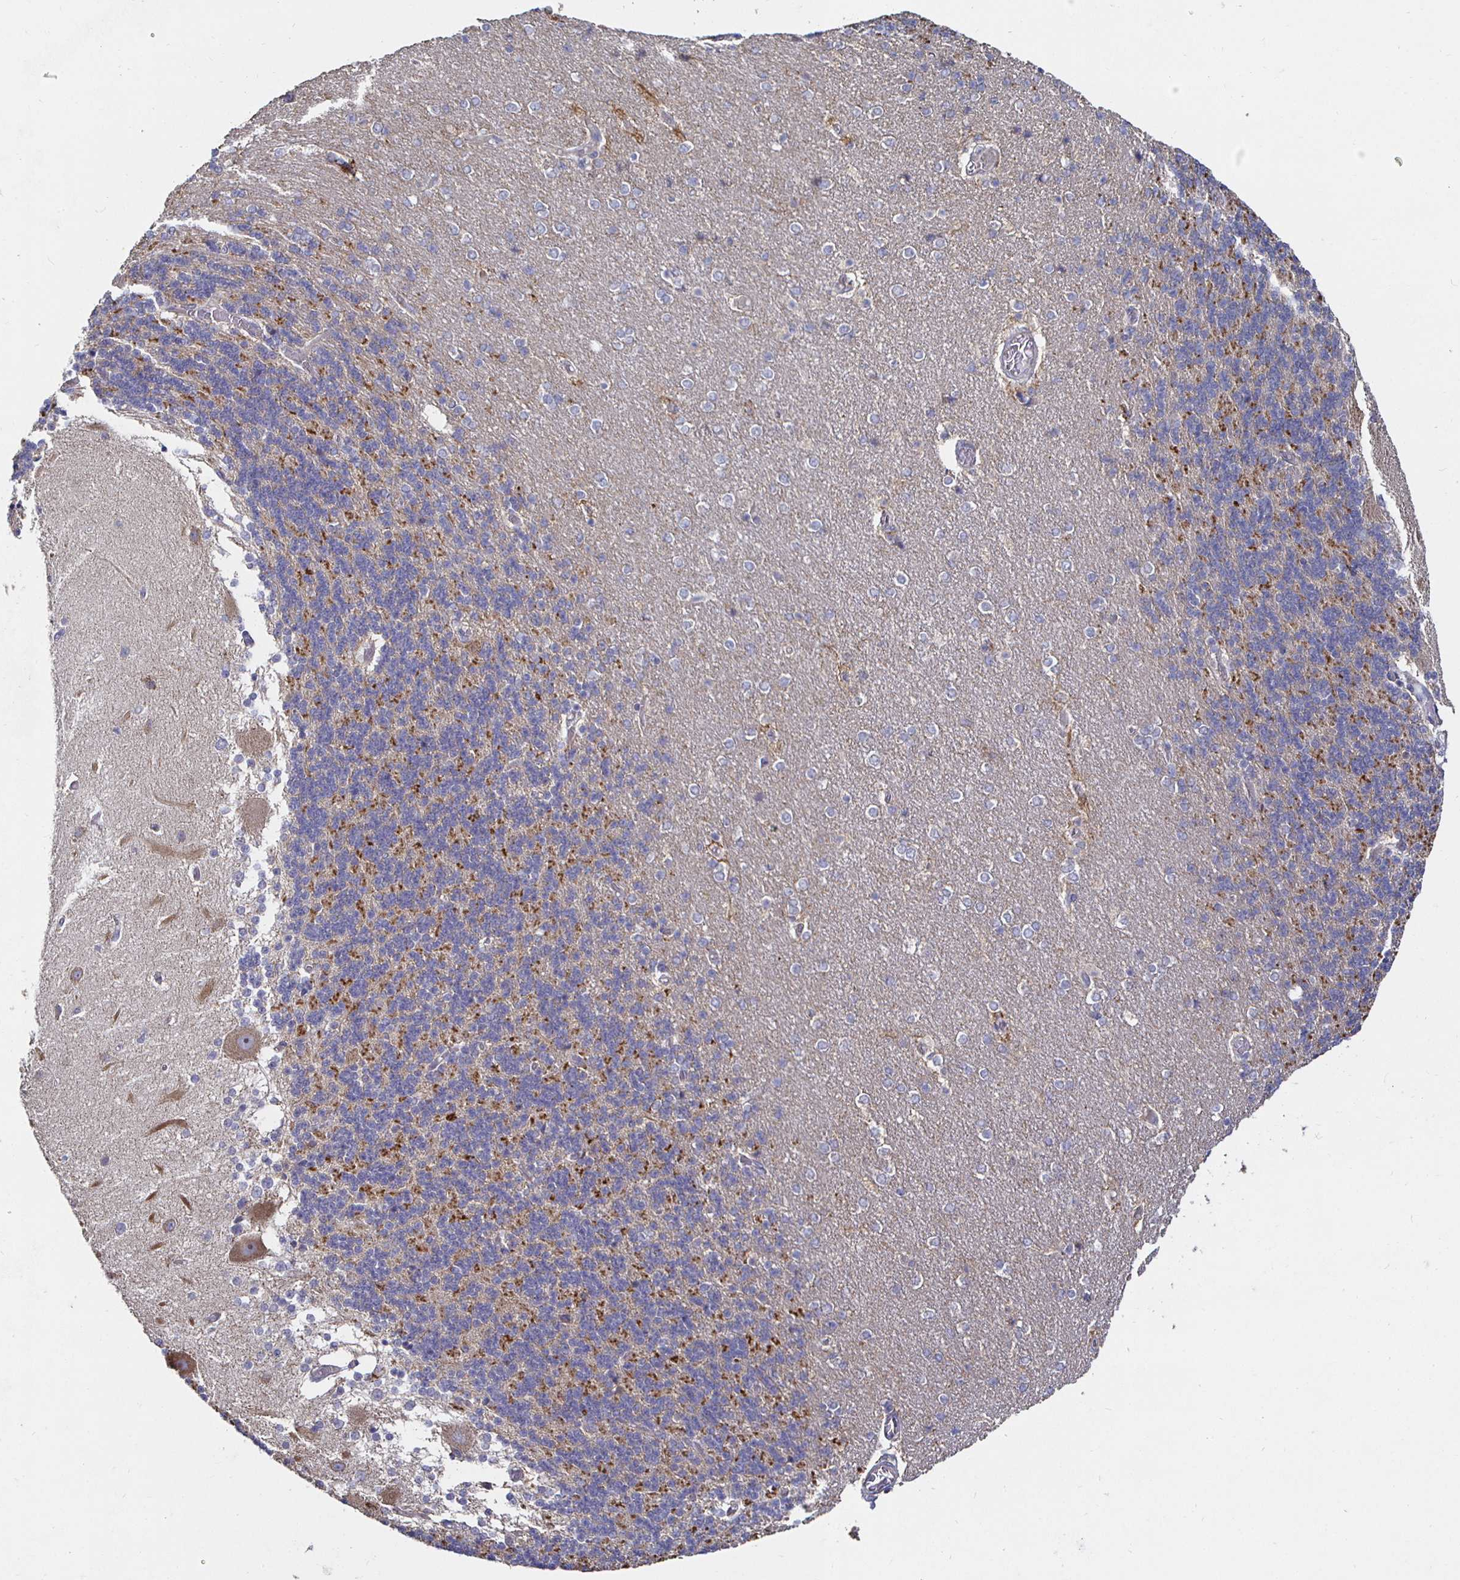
{"staining": {"intensity": "strong", "quantity": "25%-75%", "location": "cytoplasmic/membranous"}, "tissue": "cerebellum", "cell_type": "Cells in granular layer", "image_type": "normal", "snomed": [{"axis": "morphology", "description": "Normal tissue, NOS"}, {"axis": "topography", "description": "Cerebellum"}], "caption": "Immunohistochemistry (IHC) of normal human cerebellum demonstrates high levels of strong cytoplasmic/membranous staining in about 25%-75% of cells in granular layer.", "gene": "NRSN1", "patient": {"sex": "female", "age": 54}}